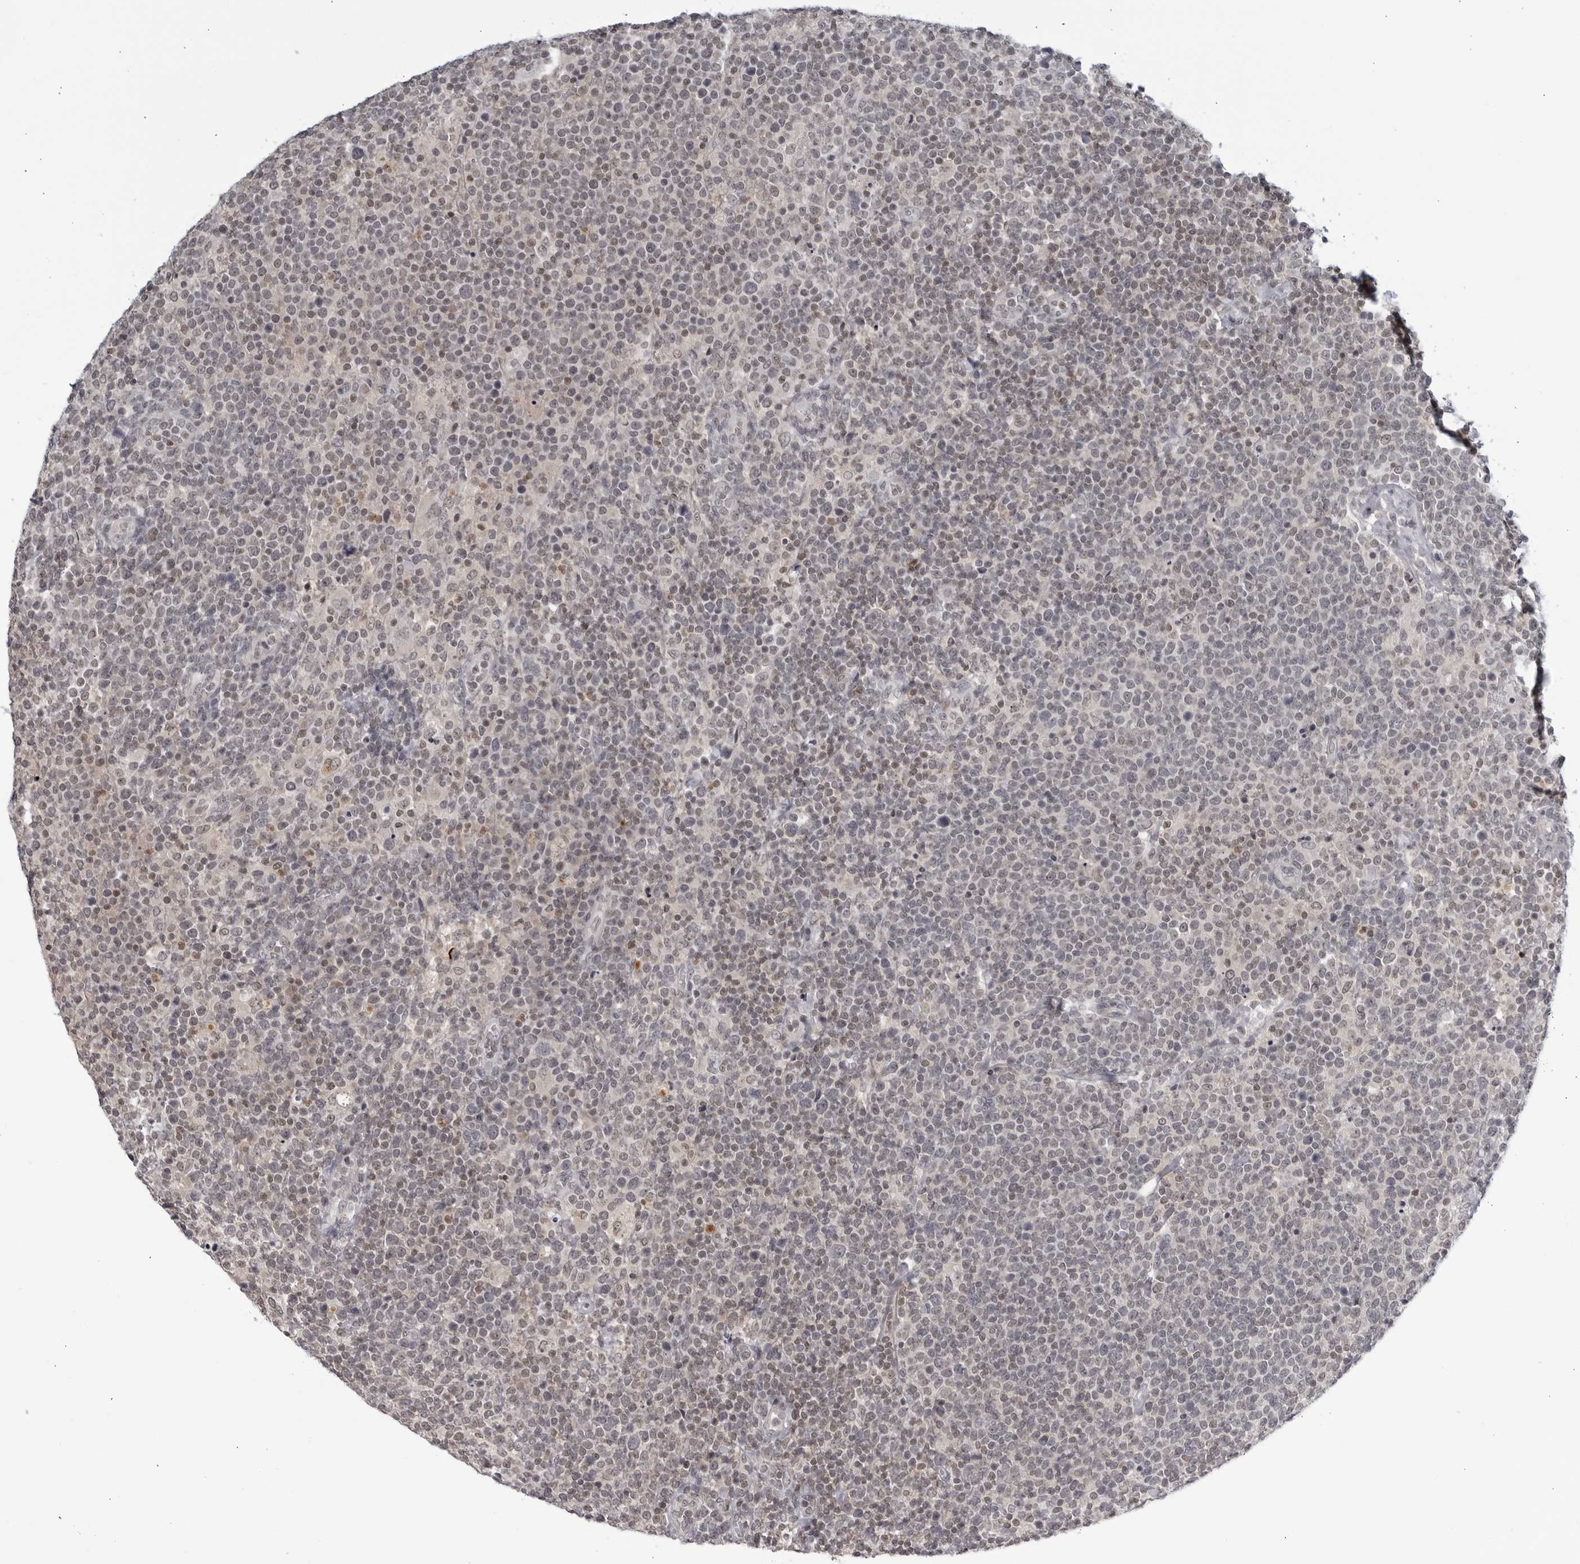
{"staining": {"intensity": "weak", "quantity": "<25%", "location": "nuclear"}, "tissue": "lymphoma", "cell_type": "Tumor cells", "image_type": "cancer", "snomed": [{"axis": "morphology", "description": "Malignant lymphoma, non-Hodgkin's type, High grade"}, {"axis": "topography", "description": "Lymph node"}], "caption": "DAB immunohistochemical staining of human lymphoma shows no significant positivity in tumor cells. (IHC, brightfield microscopy, high magnification).", "gene": "CC2D1B", "patient": {"sex": "male", "age": 61}}